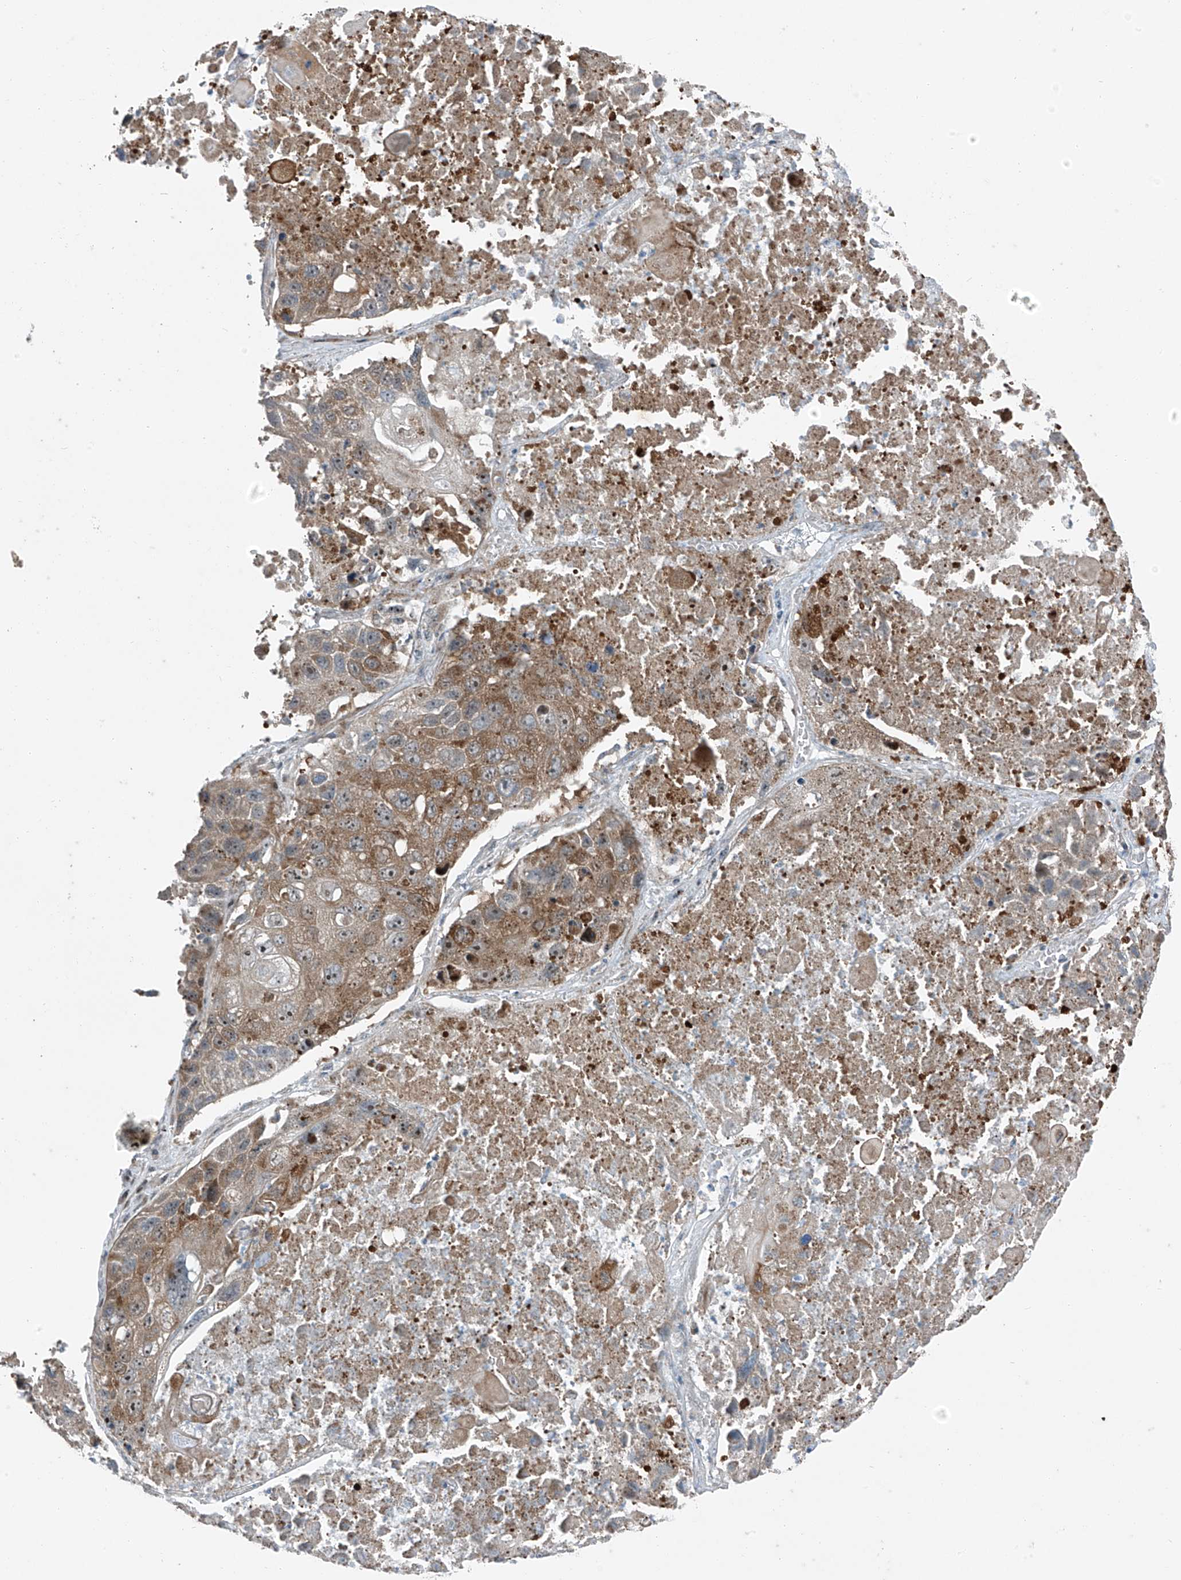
{"staining": {"intensity": "moderate", "quantity": ">75%", "location": "cytoplasmic/membranous"}, "tissue": "lung cancer", "cell_type": "Tumor cells", "image_type": "cancer", "snomed": [{"axis": "morphology", "description": "Squamous cell carcinoma, NOS"}, {"axis": "topography", "description": "Lung"}], "caption": "Tumor cells show medium levels of moderate cytoplasmic/membranous expression in about >75% of cells in human lung squamous cell carcinoma. (brown staining indicates protein expression, while blue staining denotes nuclei).", "gene": "PPCS", "patient": {"sex": "male", "age": 61}}